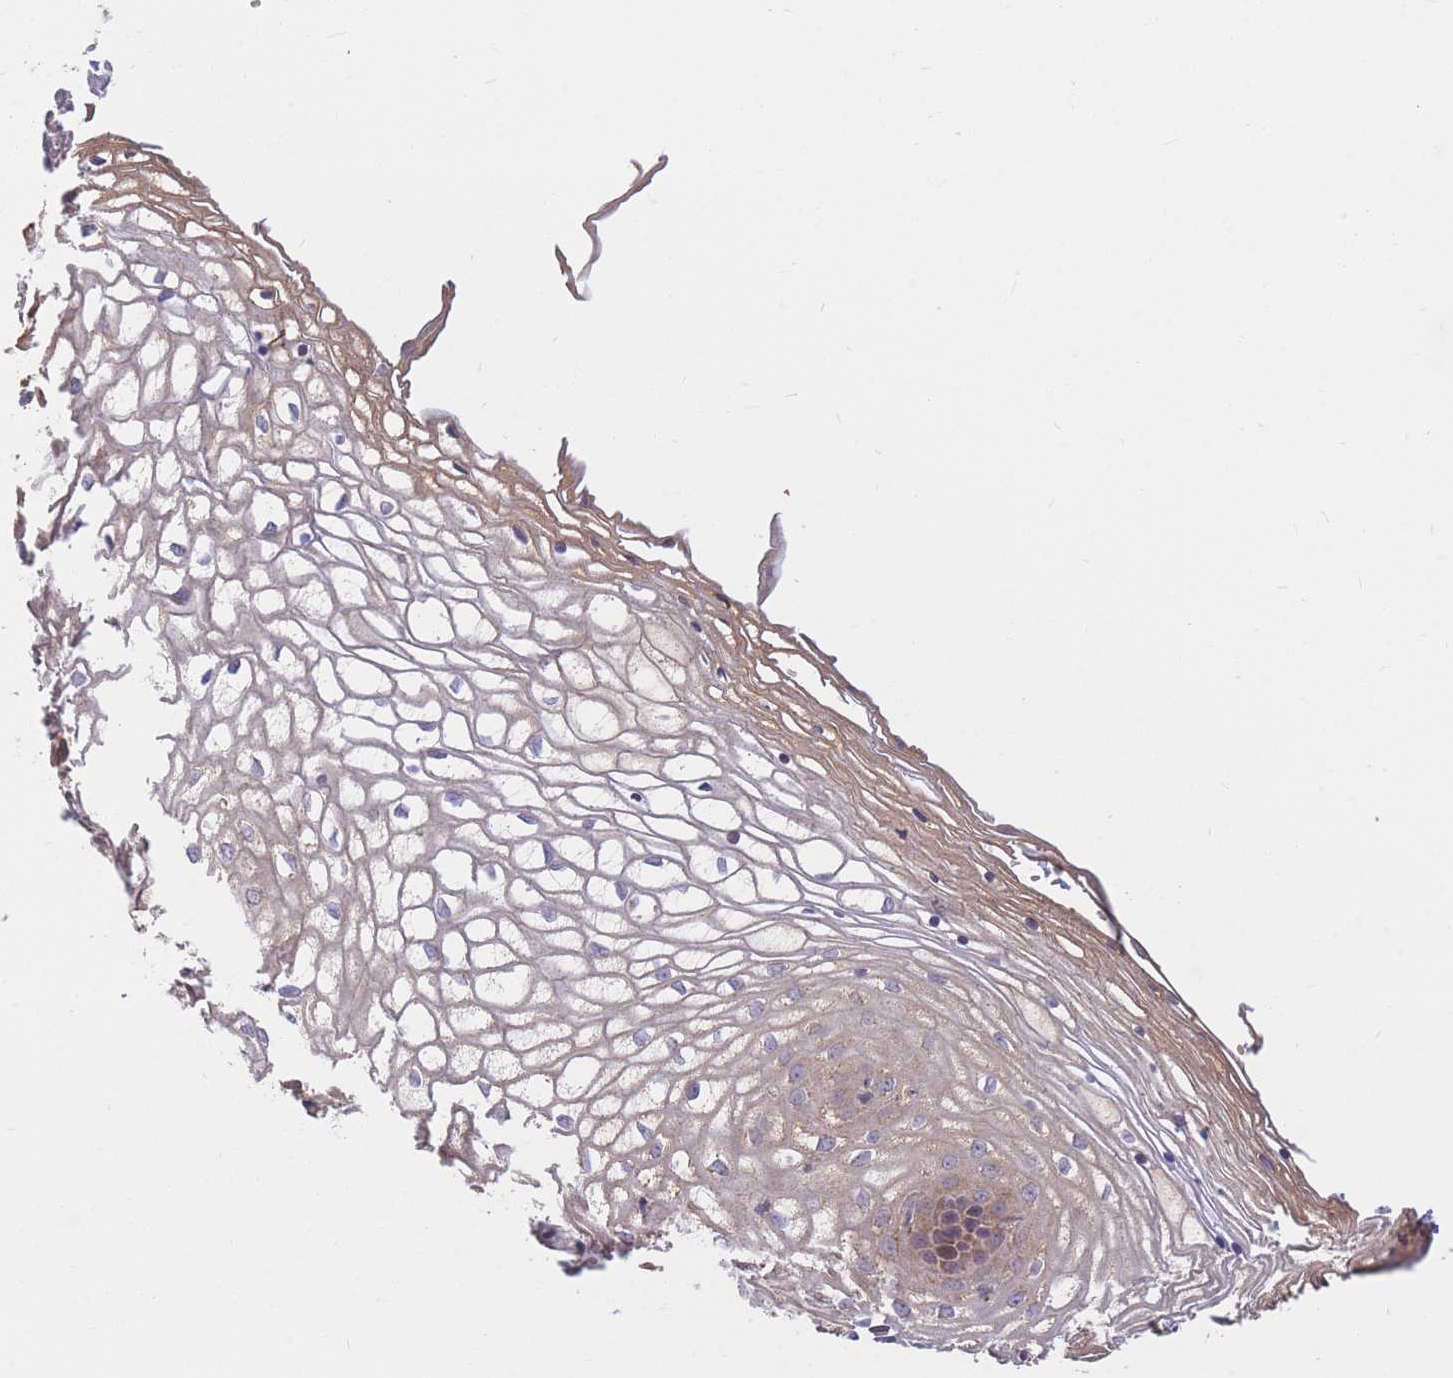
{"staining": {"intensity": "weak", "quantity": "<25%", "location": "cytoplasmic/membranous"}, "tissue": "vagina", "cell_type": "Squamous epithelial cells", "image_type": "normal", "snomed": [{"axis": "morphology", "description": "Normal tissue, NOS"}, {"axis": "topography", "description": "Vagina"}], "caption": "Unremarkable vagina was stained to show a protein in brown. There is no significant staining in squamous epithelial cells. (Brightfield microscopy of DAB IHC at high magnification).", "gene": "PTPMT1", "patient": {"sex": "female", "age": 34}}